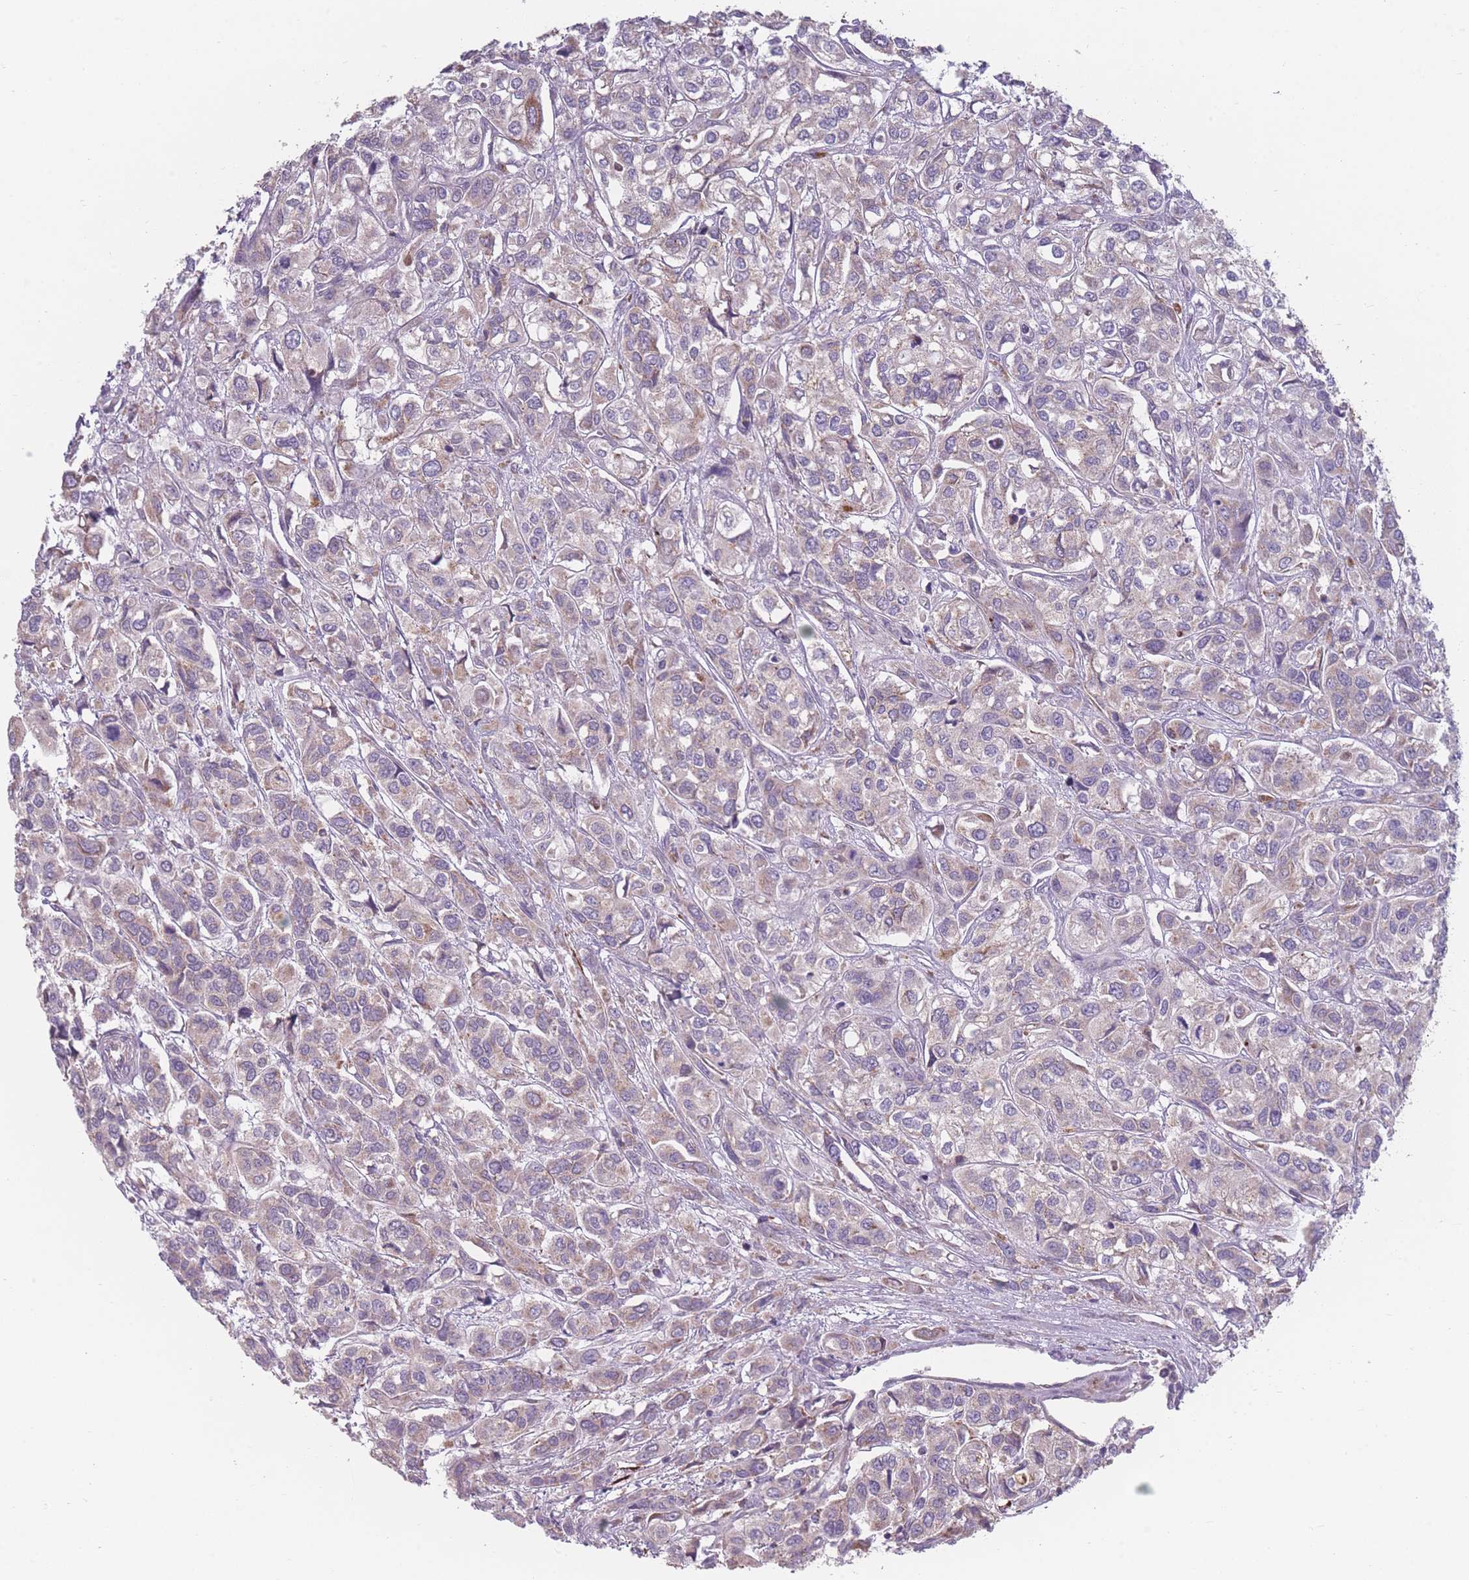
{"staining": {"intensity": "negative", "quantity": "none", "location": "none"}, "tissue": "urothelial cancer", "cell_type": "Tumor cells", "image_type": "cancer", "snomed": [{"axis": "morphology", "description": "Urothelial carcinoma, High grade"}, {"axis": "topography", "description": "Urinary bladder"}], "caption": "Tumor cells are negative for brown protein staining in urothelial cancer.", "gene": "PEX11B", "patient": {"sex": "male", "age": 67}}